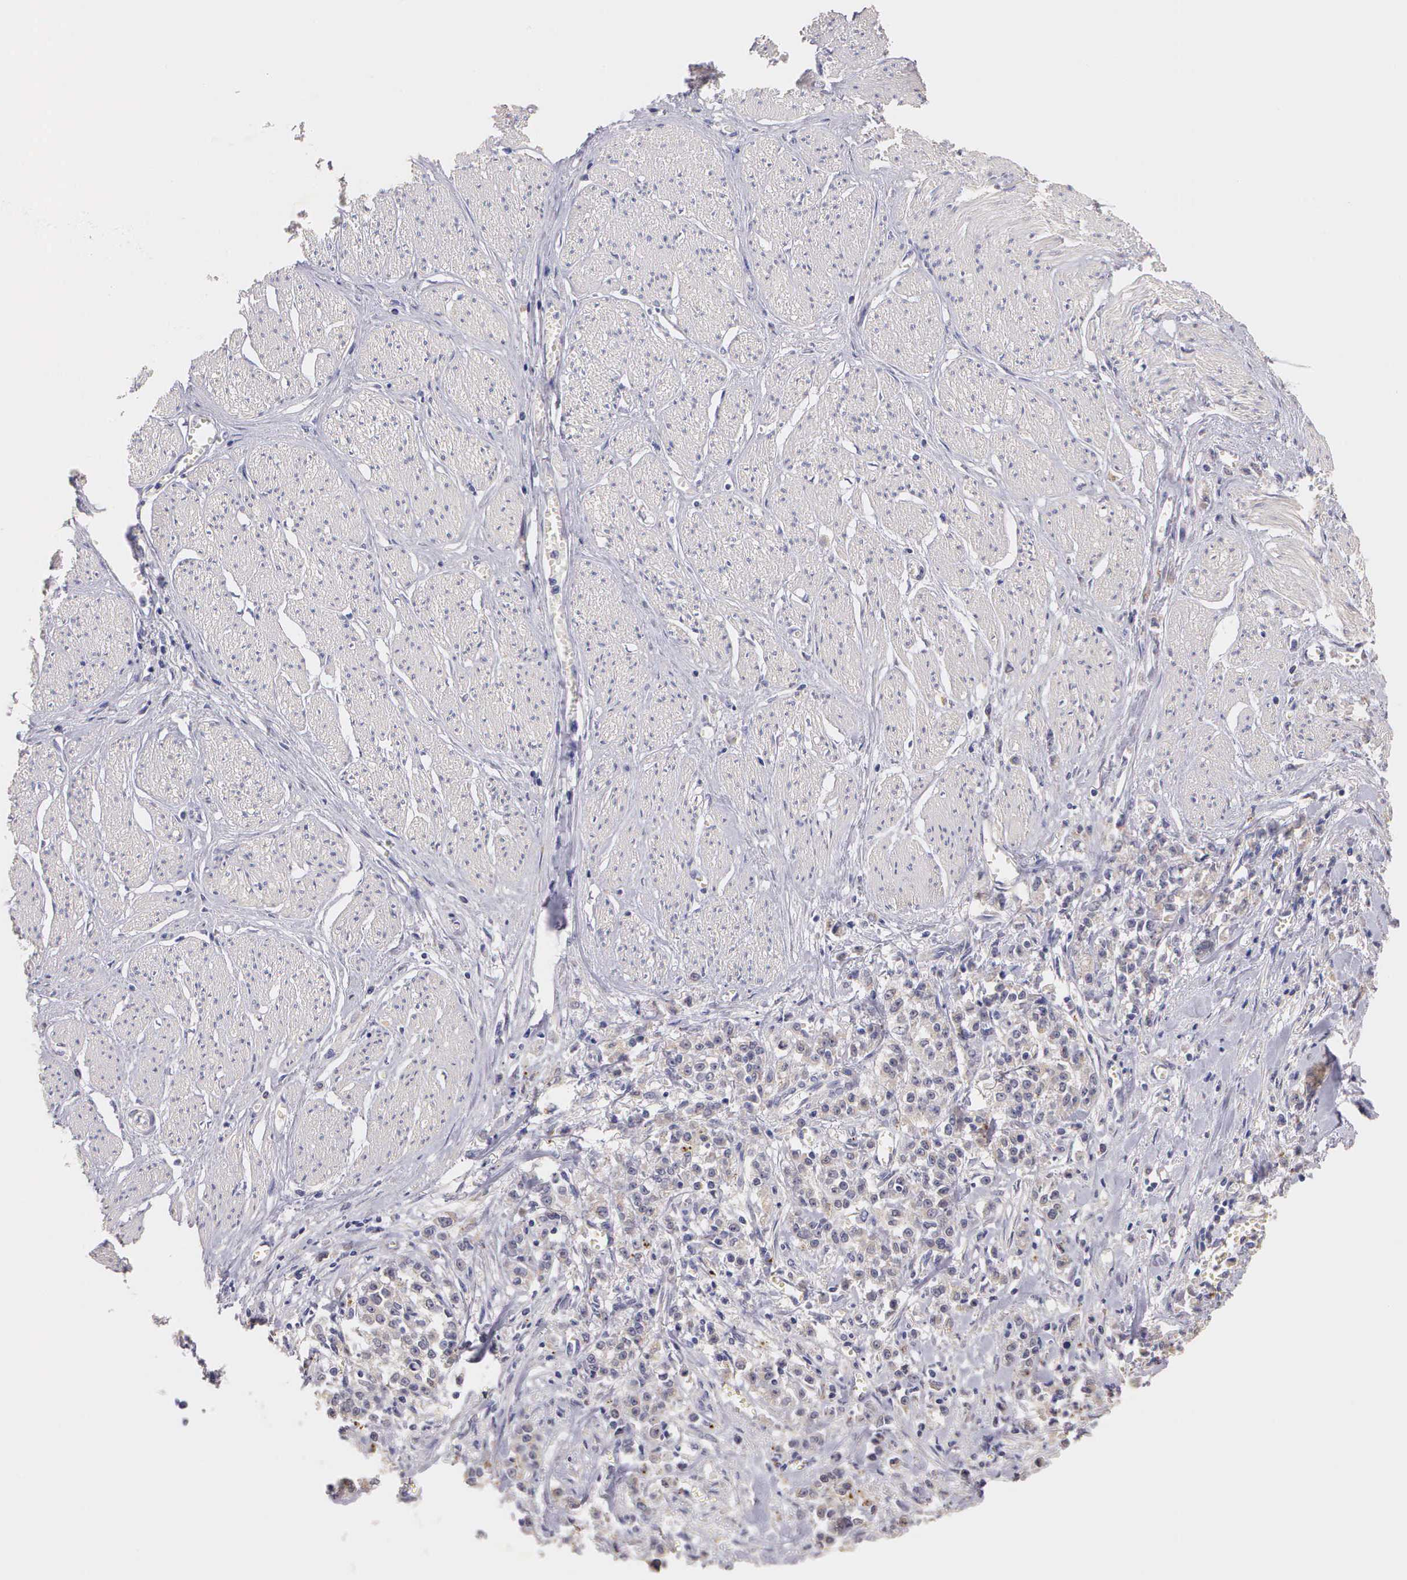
{"staining": {"intensity": "weak", "quantity": "<25%", "location": "cytoplasmic/membranous"}, "tissue": "stomach cancer", "cell_type": "Tumor cells", "image_type": "cancer", "snomed": [{"axis": "morphology", "description": "Adenocarcinoma, NOS"}, {"axis": "topography", "description": "Stomach"}], "caption": "Photomicrograph shows no significant protein expression in tumor cells of stomach adenocarcinoma.", "gene": "ESR1", "patient": {"sex": "male", "age": 72}}